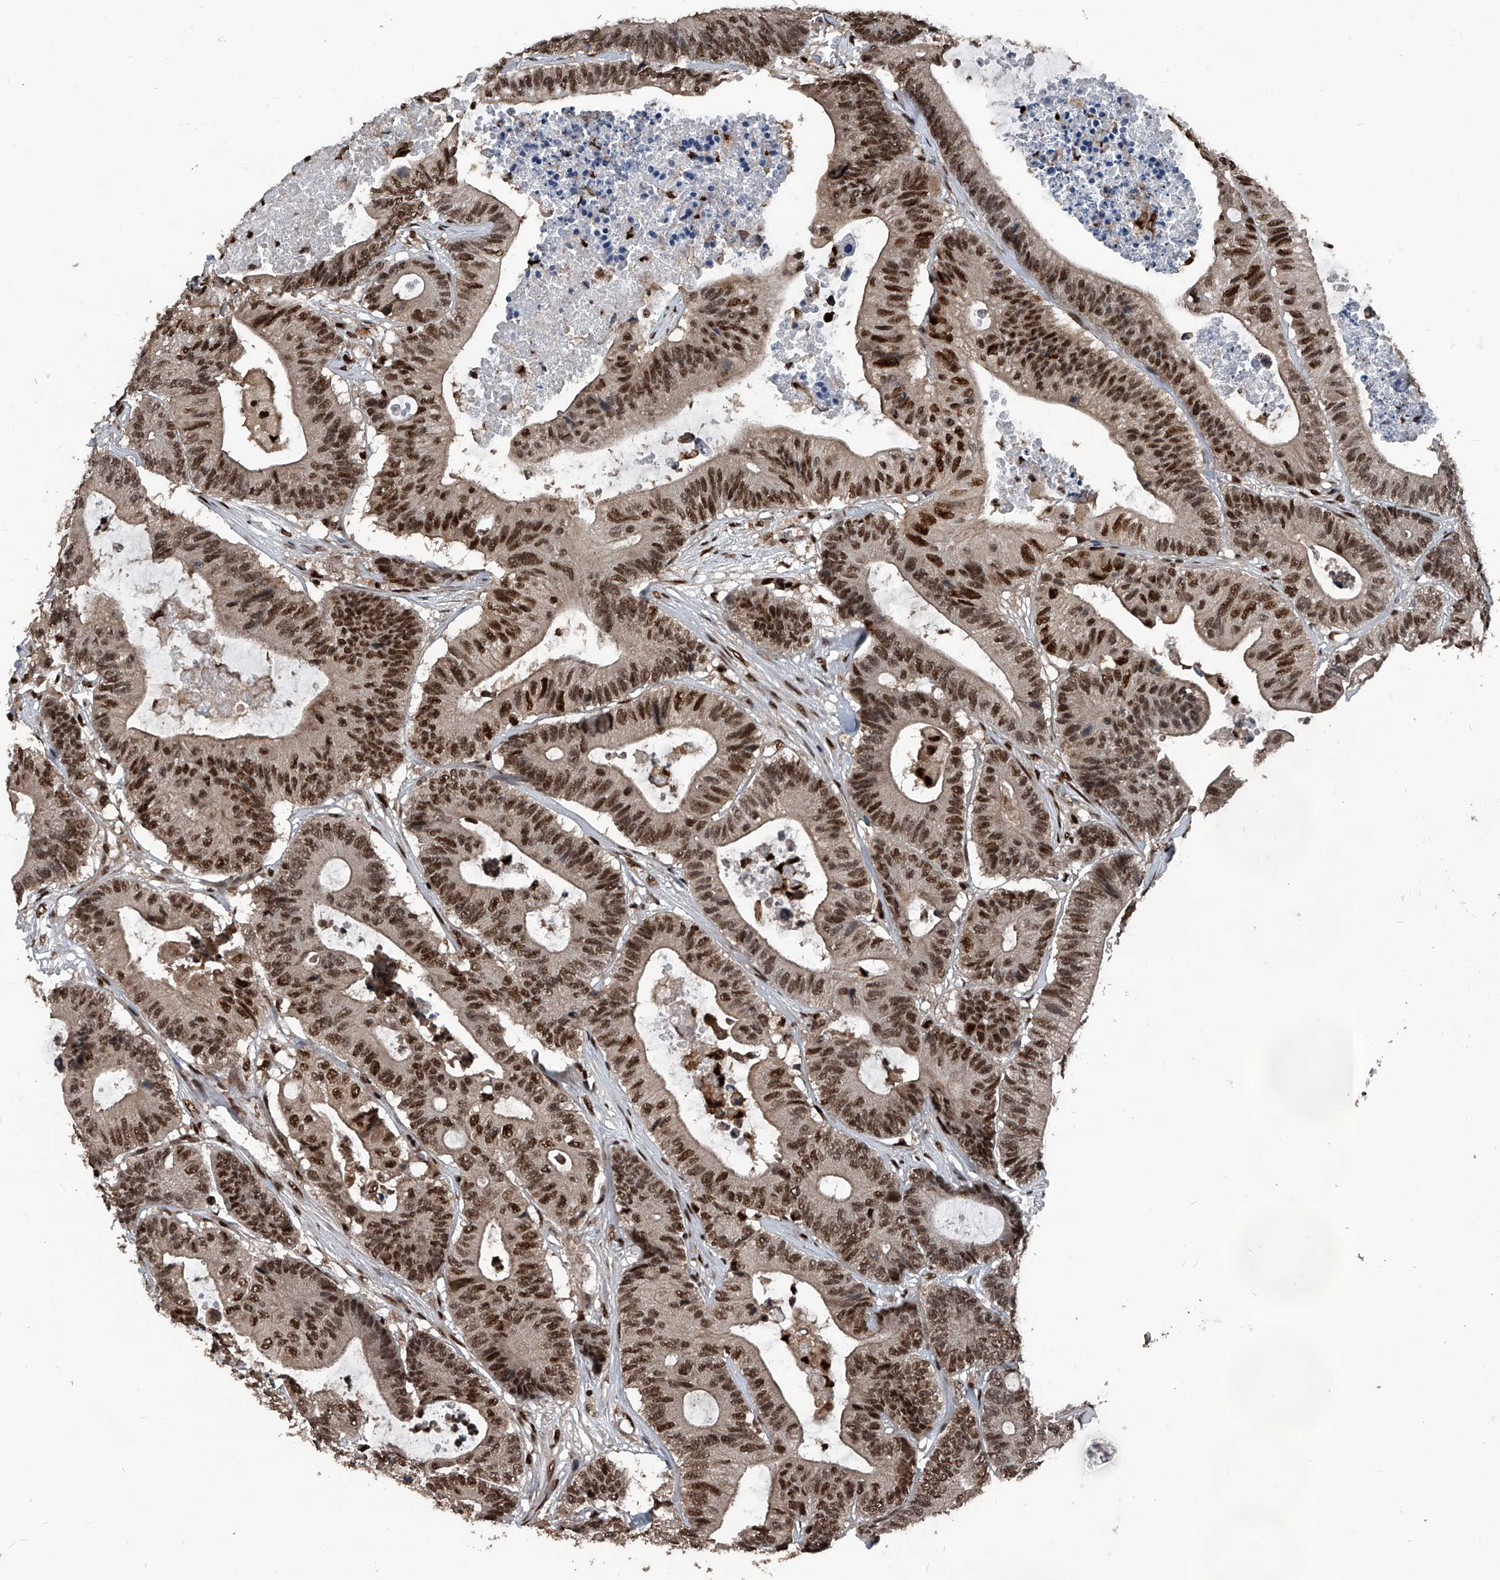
{"staining": {"intensity": "moderate", "quantity": ">75%", "location": "nuclear"}, "tissue": "colorectal cancer", "cell_type": "Tumor cells", "image_type": "cancer", "snomed": [{"axis": "morphology", "description": "Adenocarcinoma, NOS"}, {"axis": "topography", "description": "Colon"}], "caption": "This is an image of immunohistochemistry (IHC) staining of colorectal cancer (adenocarcinoma), which shows moderate positivity in the nuclear of tumor cells.", "gene": "FKBP5", "patient": {"sex": "female", "age": 84}}